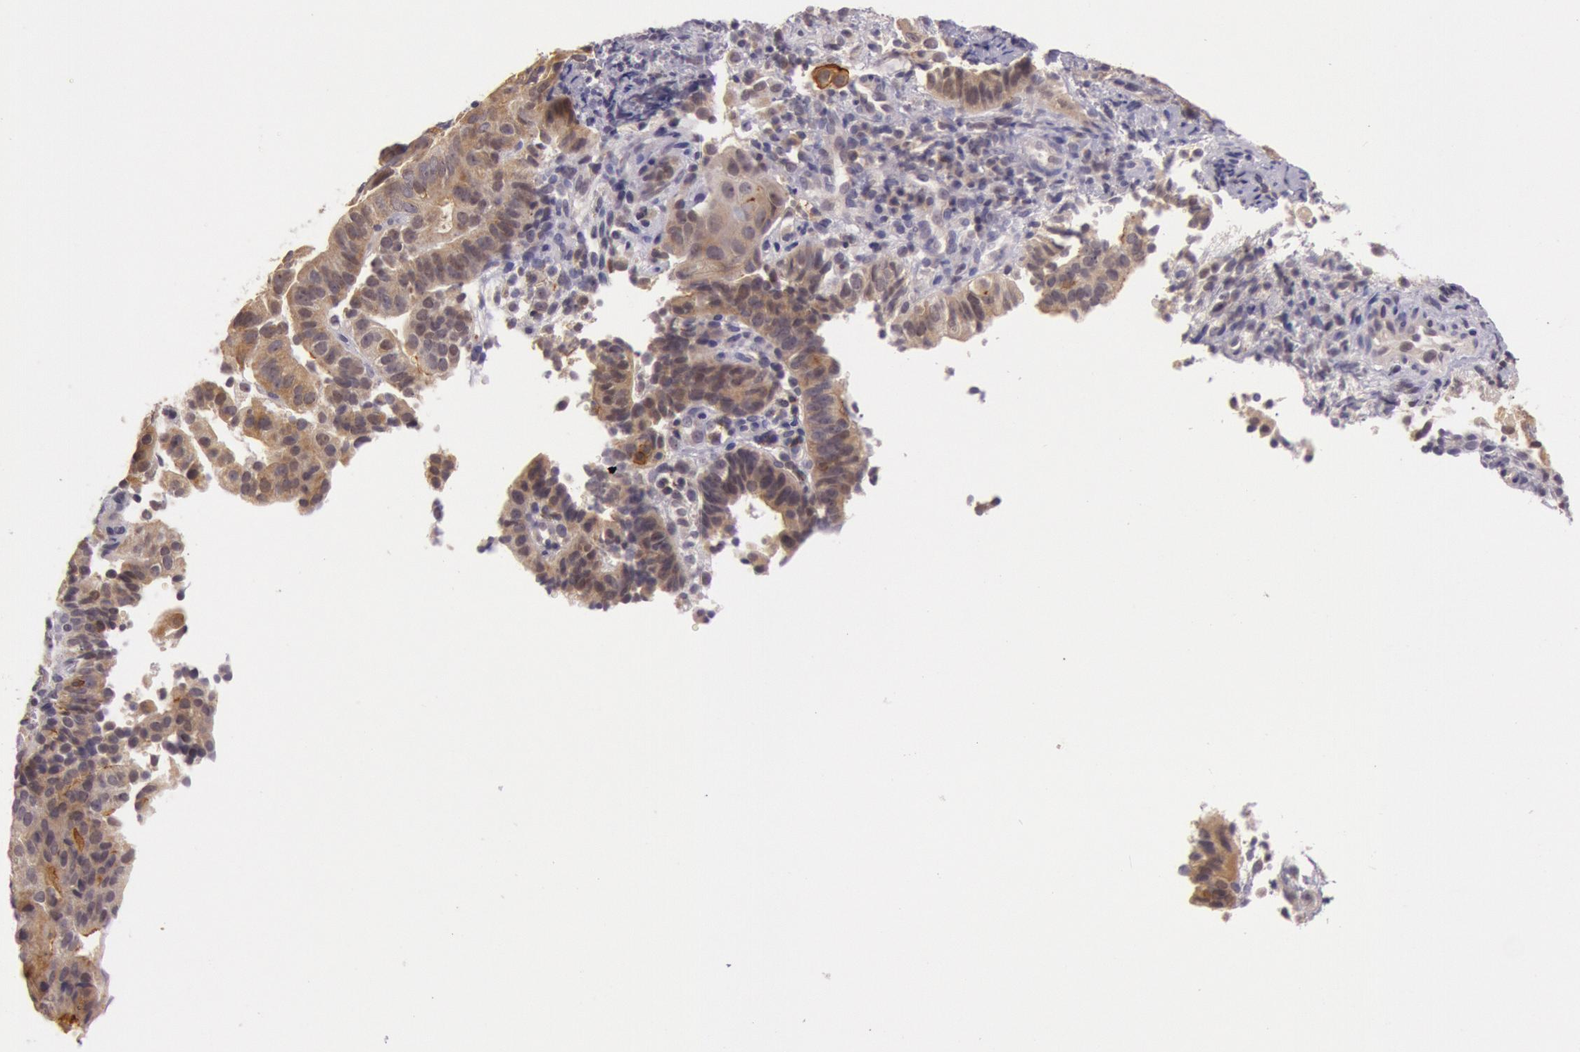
{"staining": {"intensity": "moderate", "quantity": ">75%", "location": "cytoplasmic/membranous,nuclear"}, "tissue": "cervical cancer", "cell_type": "Tumor cells", "image_type": "cancer", "snomed": [{"axis": "morphology", "description": "Adenocarcinoma, NOS"}, {"axis": "topography", "description": "Cervix"}], "caption": "Immunohistochemical staining of human cervical adenocarcinoma exhibits medium levels of moderate cytoplasmic/membranous and nuclear staining in about >75% of tumor cells. (DAB IHC with brightfield microscopy, high magnification).", "gene": "CDK16", "patient": {"sex": "female", "age": 60}}